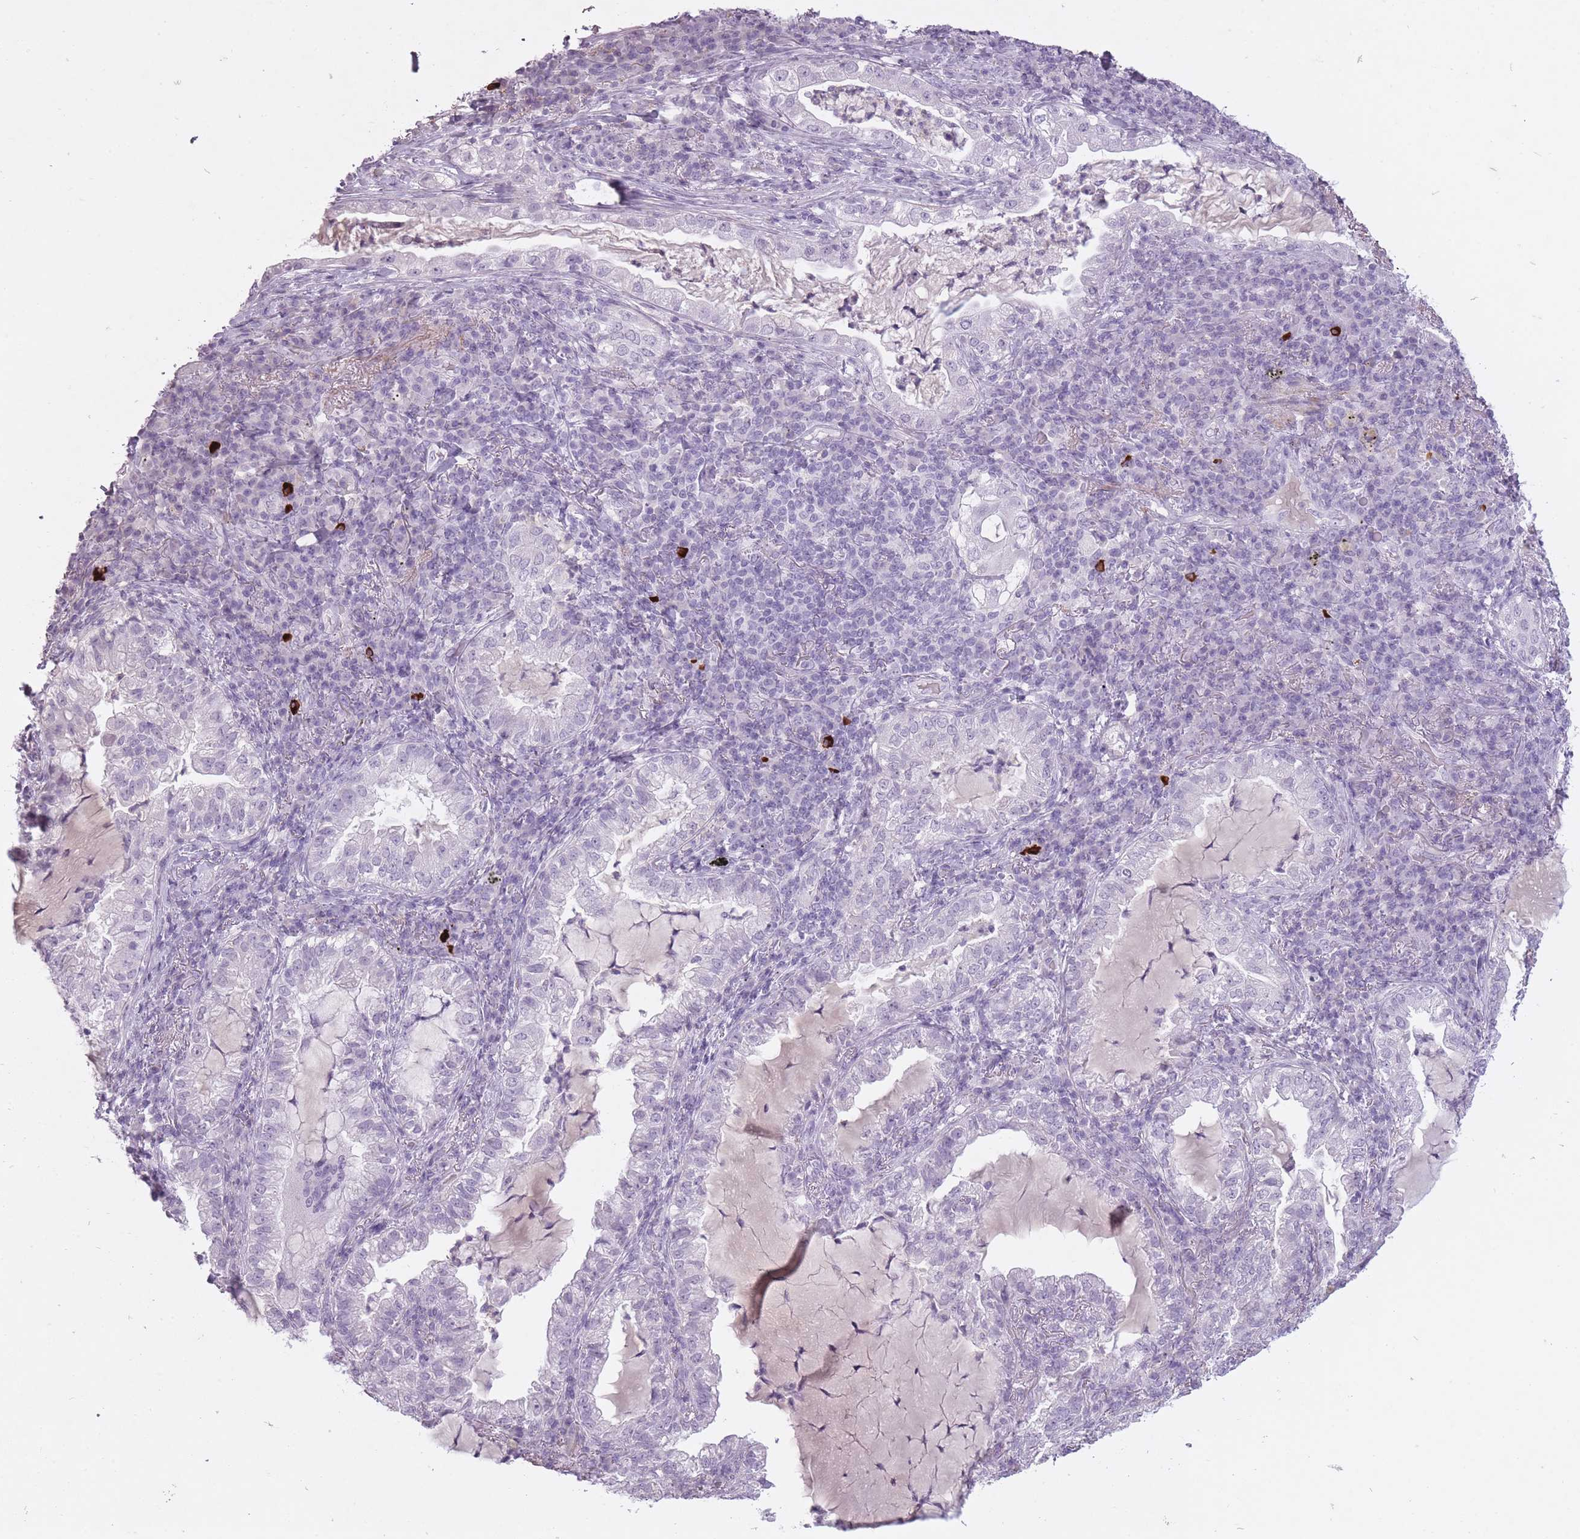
{"staining": {"intensity": "negative", "quantity": "none", "location": "none"}, "tissue": "lung cancer", "cell_type": "Tumor cells", "image_type": "cancer", "snomed": [{"axis": "morphology", "description": "Adenocarcinoma, NOS"}, {"axis": "topography", "description": "Lung"}], "caption": "Immunohistochemistry (IHC) micrograph of lung cancer stained for a protein (brown), which demonstrates no positivity in tumor cells.", "gene": "RFX4", "patient": {"sex": "female", "age": 73}}